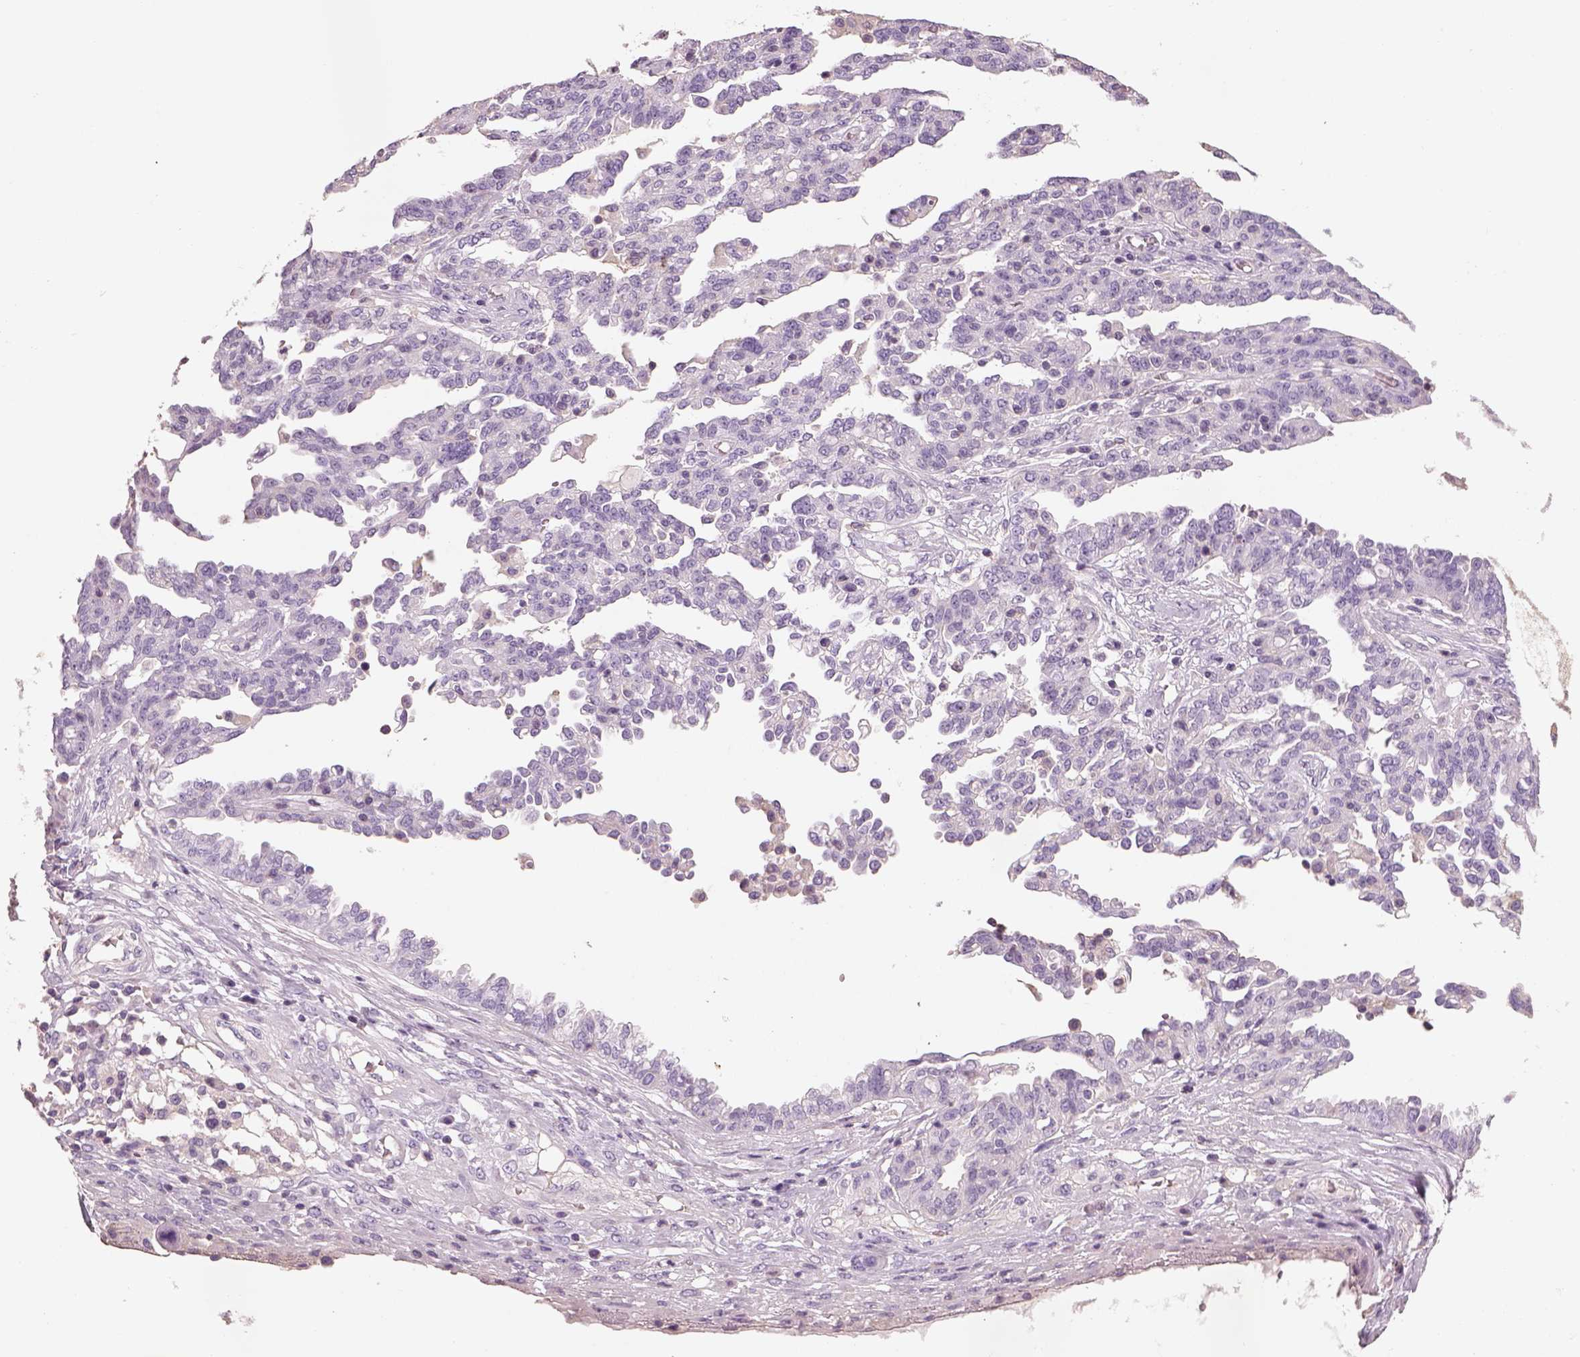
{"staining": {"intensity": "negative", "quantity": "none", "location": "none"}, "tissue": "ovarian cancer", "cell_type": "Tumor cells", "image_type": "cancer", "snomed": [{"axis": "morphology", "description": "Cystadenocarcinoma, serous, NOS"}, {"axis": "topography", "description": "Ovary"}], "caption": "Histopathology image shows no significant protein staining in tumor cells of ovarian cancer (serous cystadenocarcinoma).", "gene": "OTUD6A", "patient": {"sex": "female", "age": 67}}